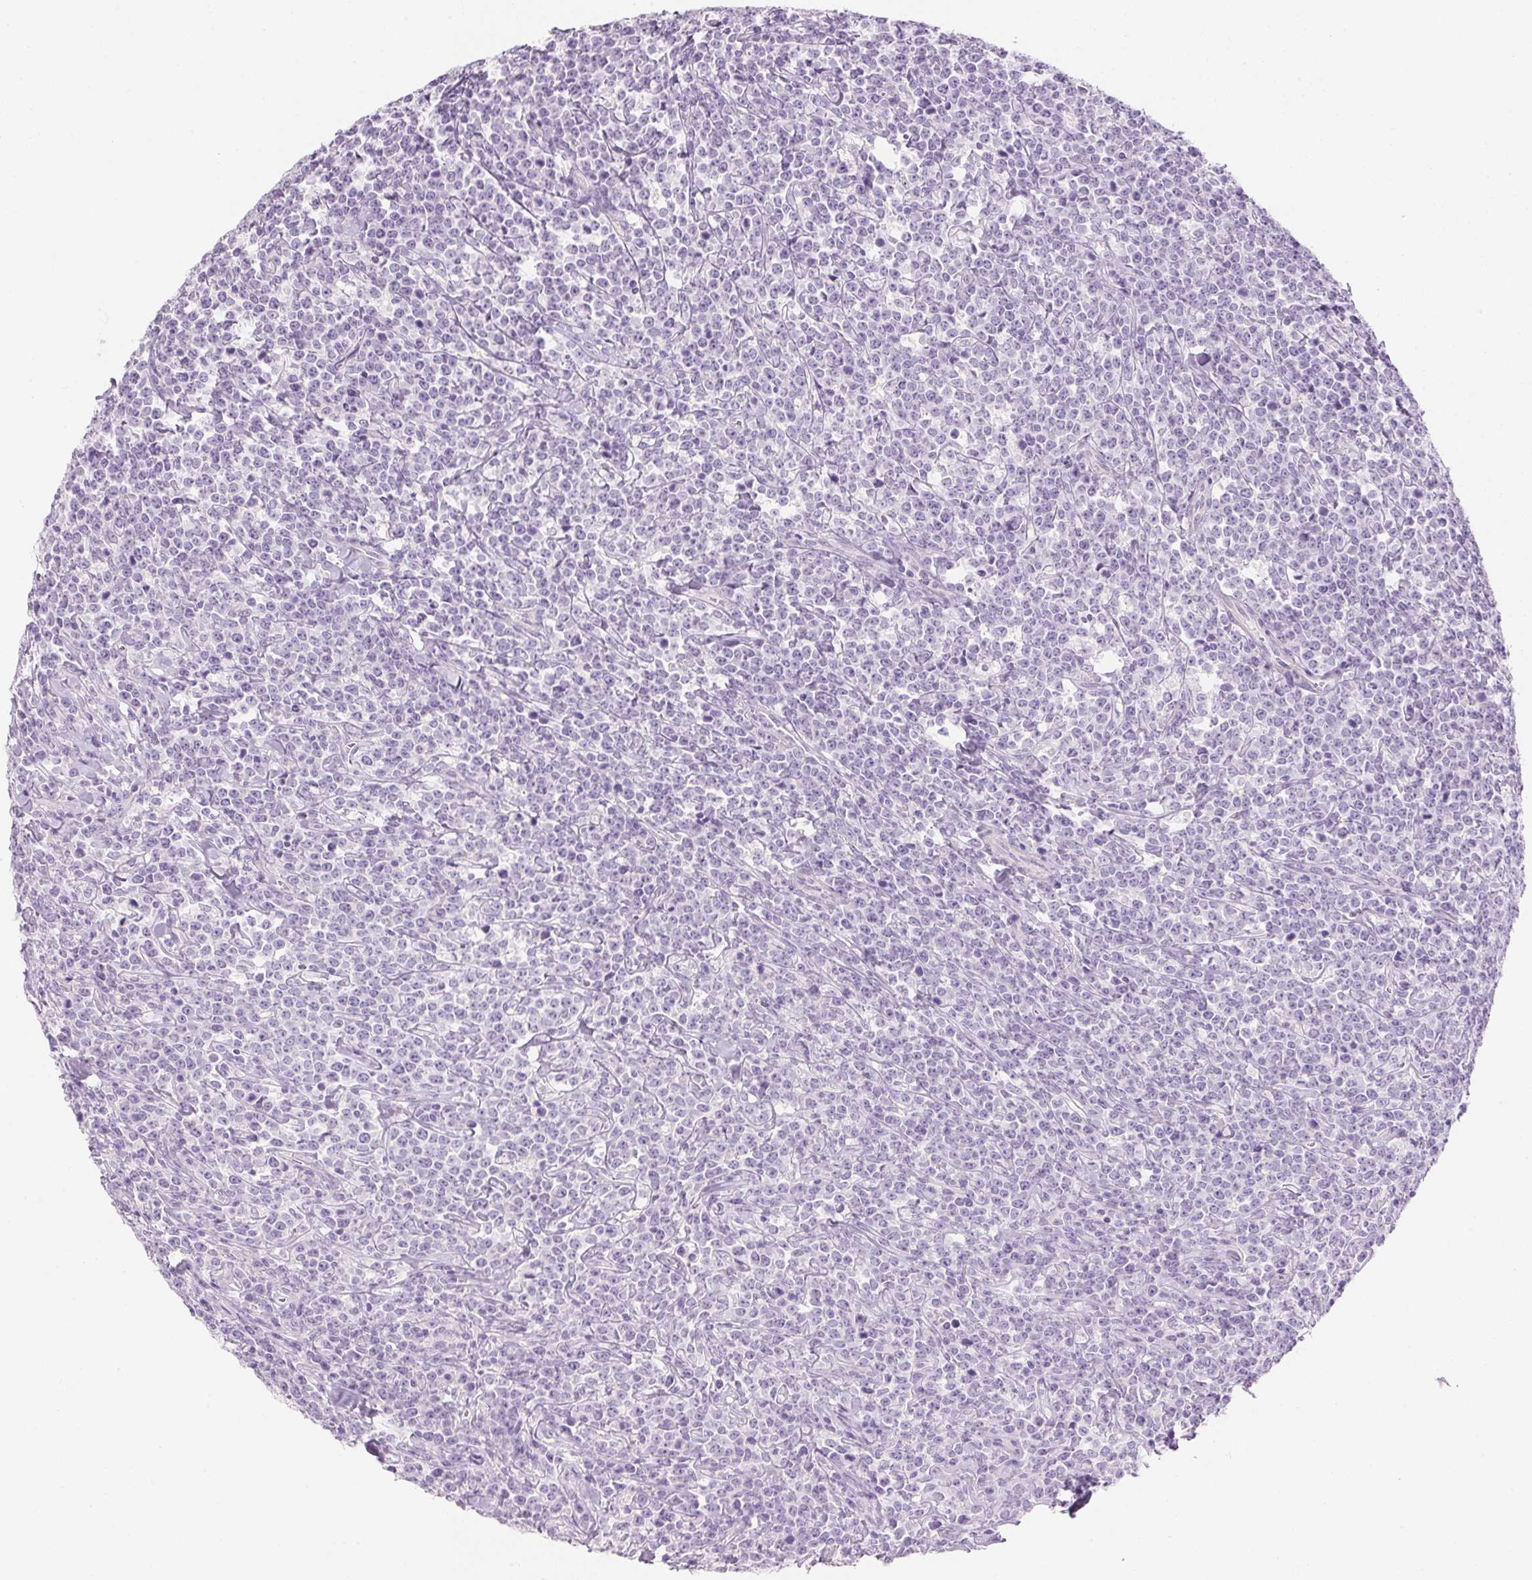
{"staining": {"intensity": "negative", "quantity": "none", "location": "none"}, "tissue": "lymphoma", "cell_type": "Tumor cells", "image_type": "cancer", "snomed": [{"axis": "morphology", "description": "Malignant lymphoma, non-Hodgkin's type, High grade"}, {"axis": "topography", "description": "Small intestine"}], "caption": "Immunohistochemistry (IHC) histopathology image of neoplastic tissue: human lymphoma stained with DAB reveals no significant protein expression in tumor cells.", "gene": "KCNE2", "patient": {"sex": "female", "age": 56}}